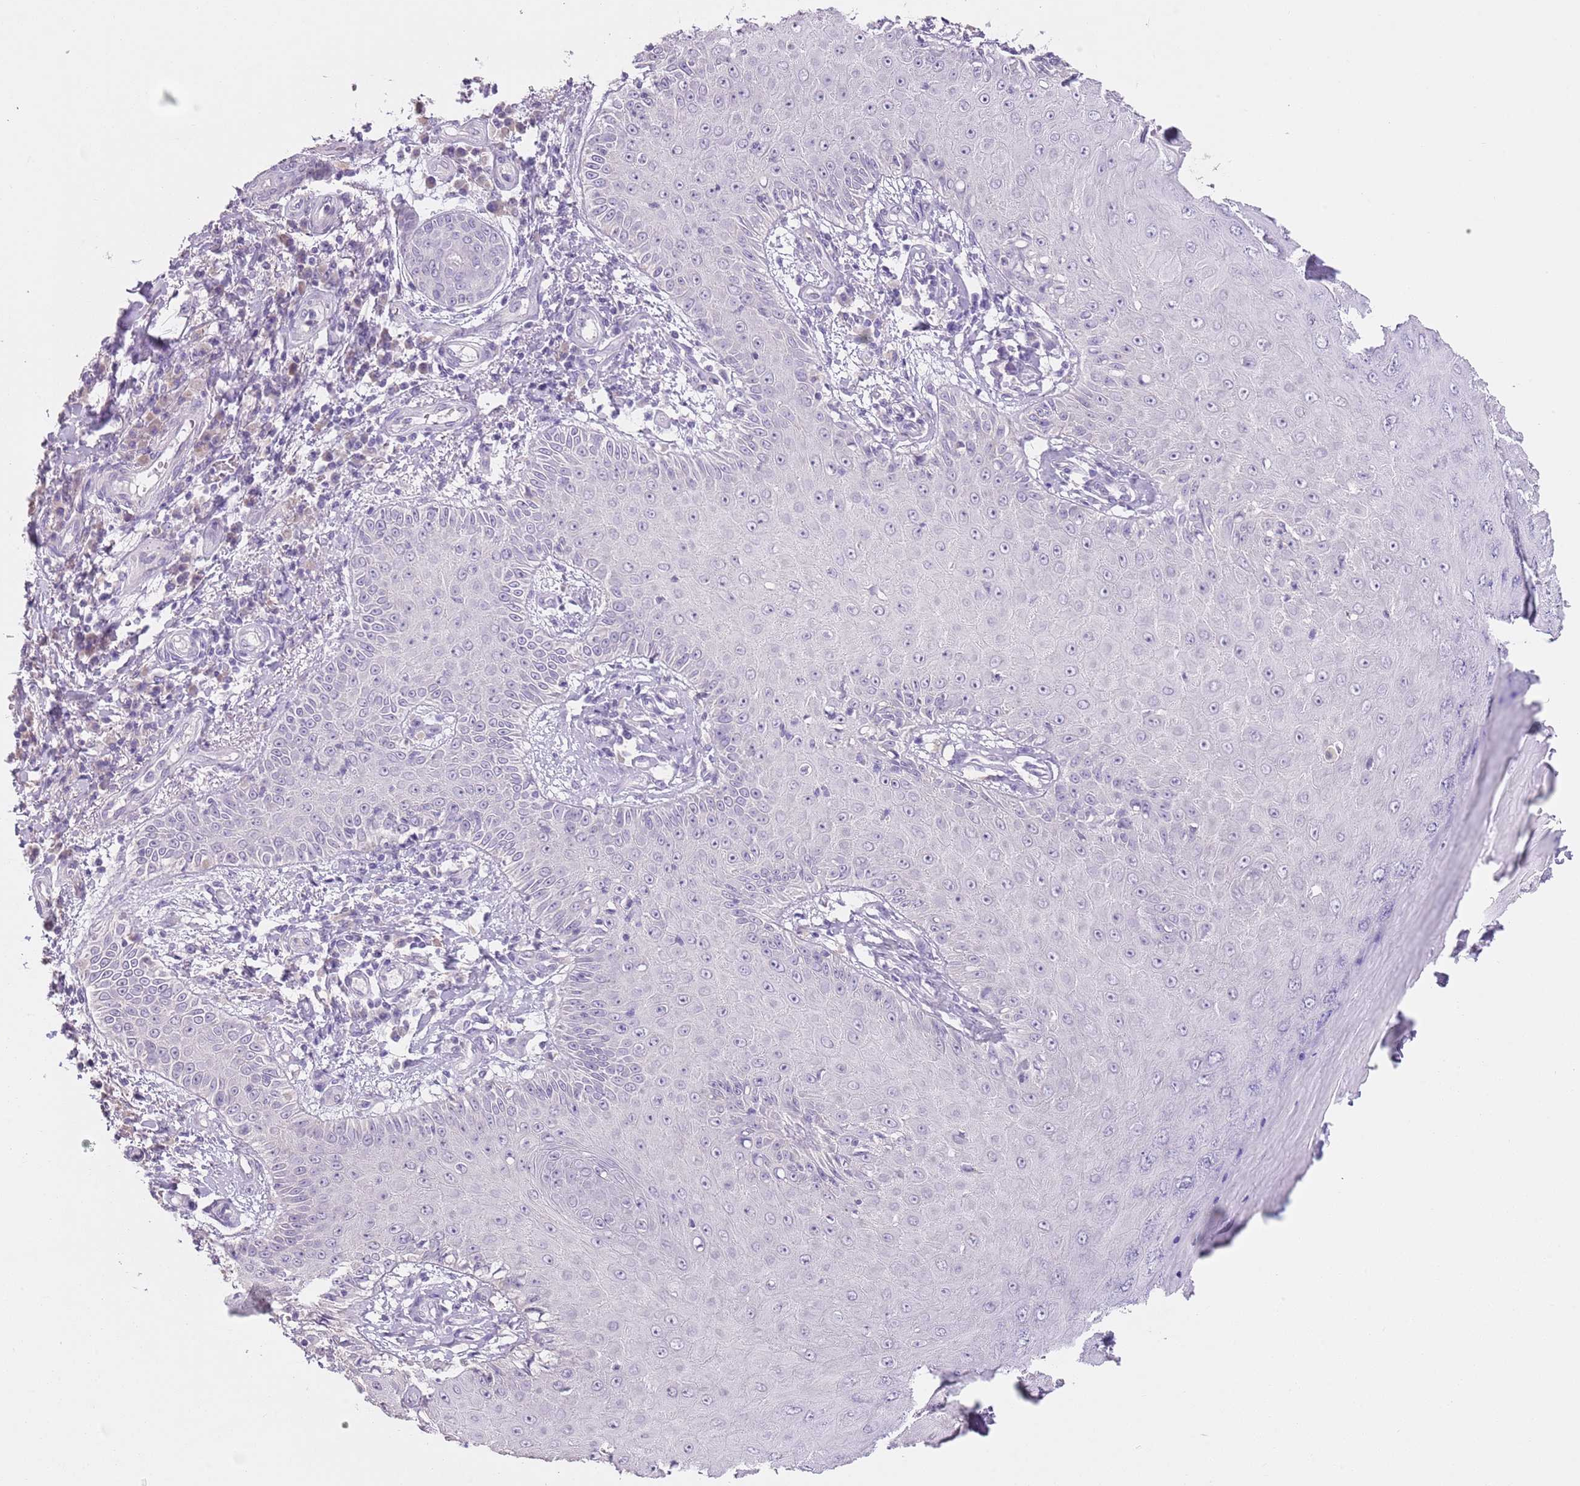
{"staining": {"intensity": "negative", "quantity": "none", "location": "none"}, "tissue": "skin cancer", "cell_type": "Tumor cells", "image_type": "cancer", "snomed": [{"axis": "morphology", "description": "Squamous cell carcinoma, NOS"}, {"axis": "topography", "description": "Skin"}], "caption": "This is a histopathology image of IHC staining of skin cancer (squamous cell carcinoma), which shows no staining in tumor cells.", "gene": "SLC35E3", "patient": {"sex": "male", "age": 70}}